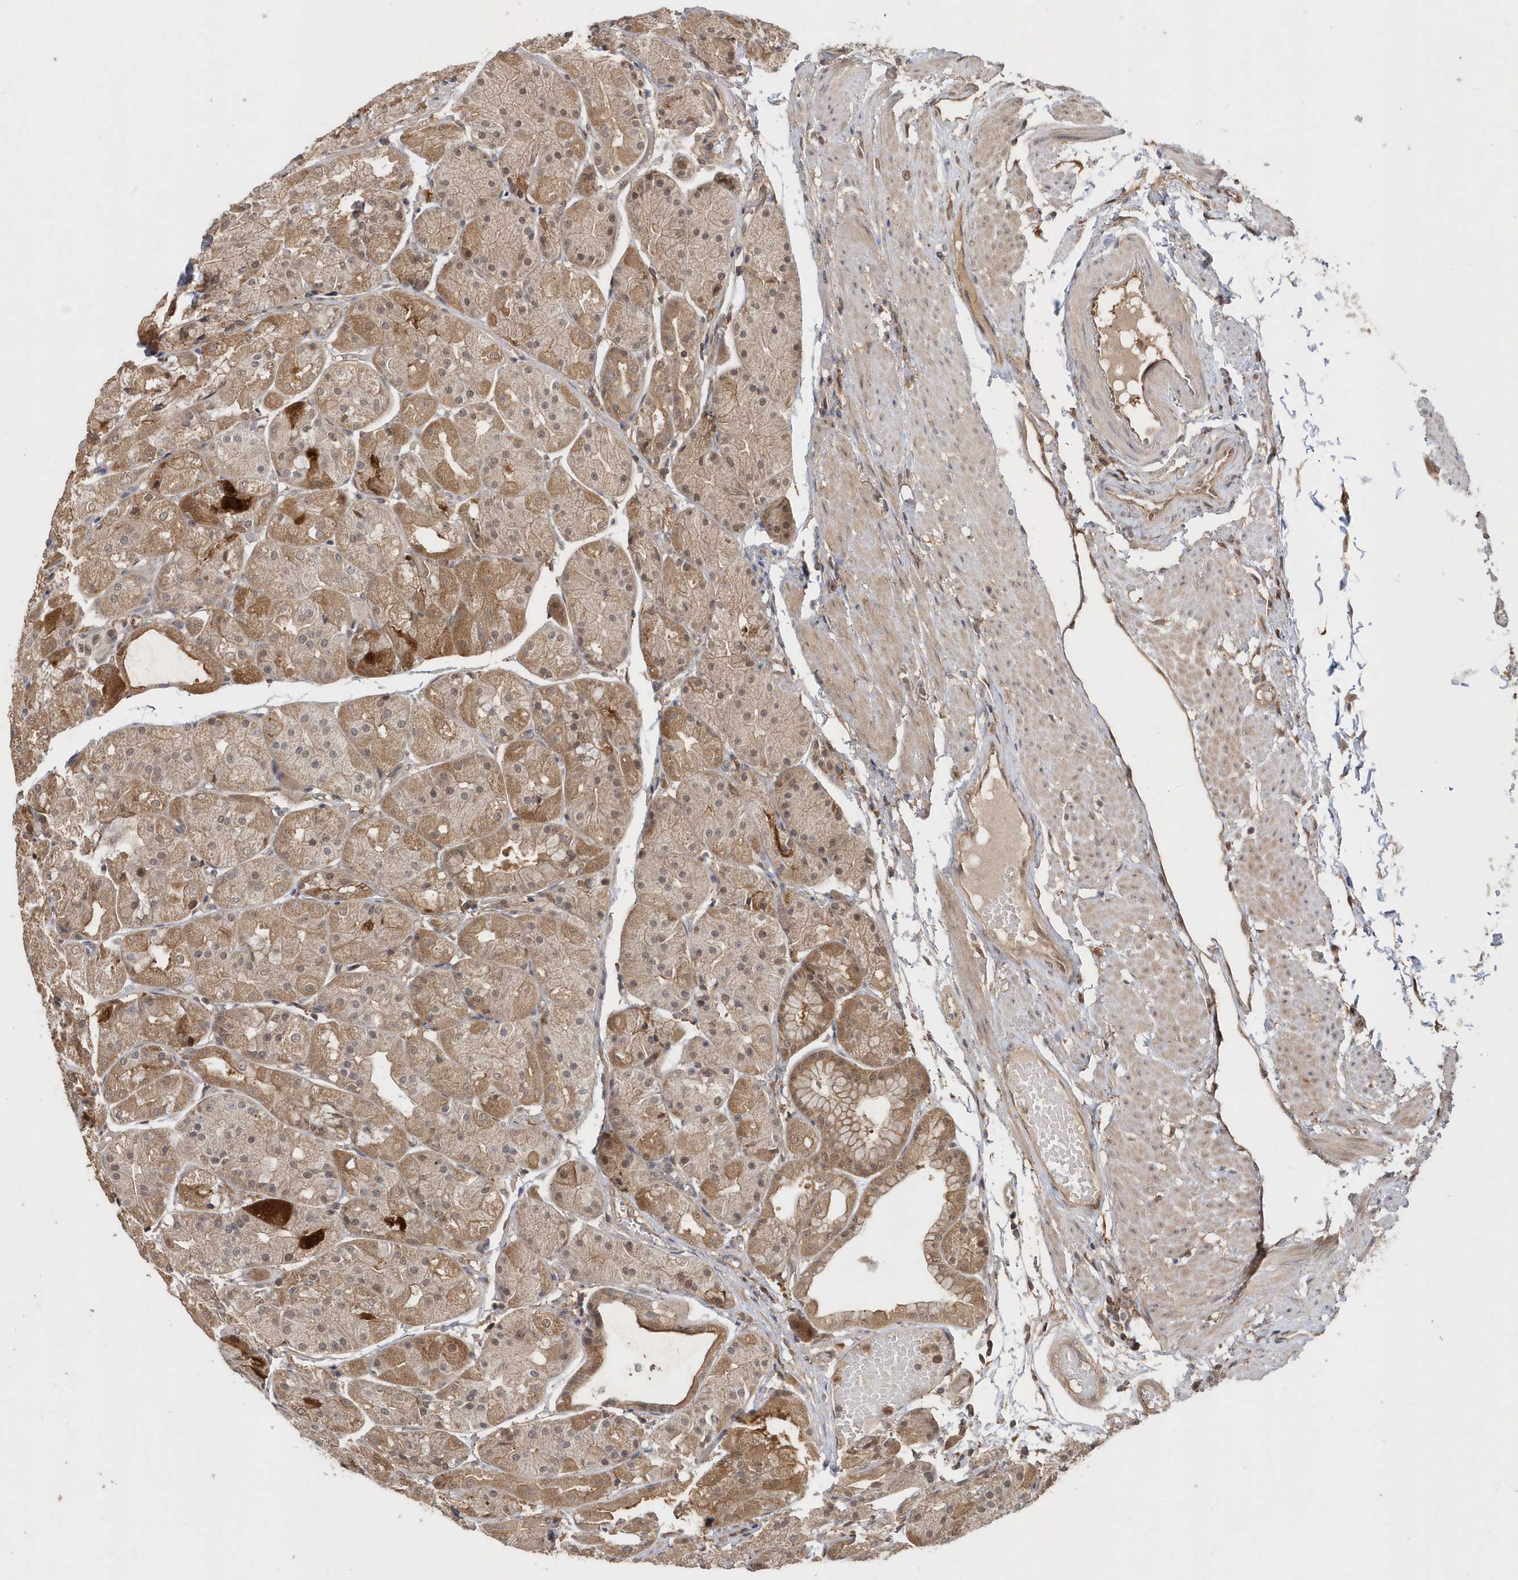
{"staining": {"intensity": "moderate", "quantity": ">75%", "location": "cytoplasmic/membranous,nuclear"}, "tissue": "stomach", "cell_type": "Glandular cells", "image_type": "normal", "snomed": [{"axis": "morphology", "description": "Normal tissue, NOS"}, {"axis": "topography", "description": "Stomach, upper"}], "caption": "A brown stain labels moderate cytoplasmic/membranous,nuclear staining of a protein in glandular cells of benign human stomach.", "gene": "RPEL1", "patient": {"sex": "male", "age": 72}}